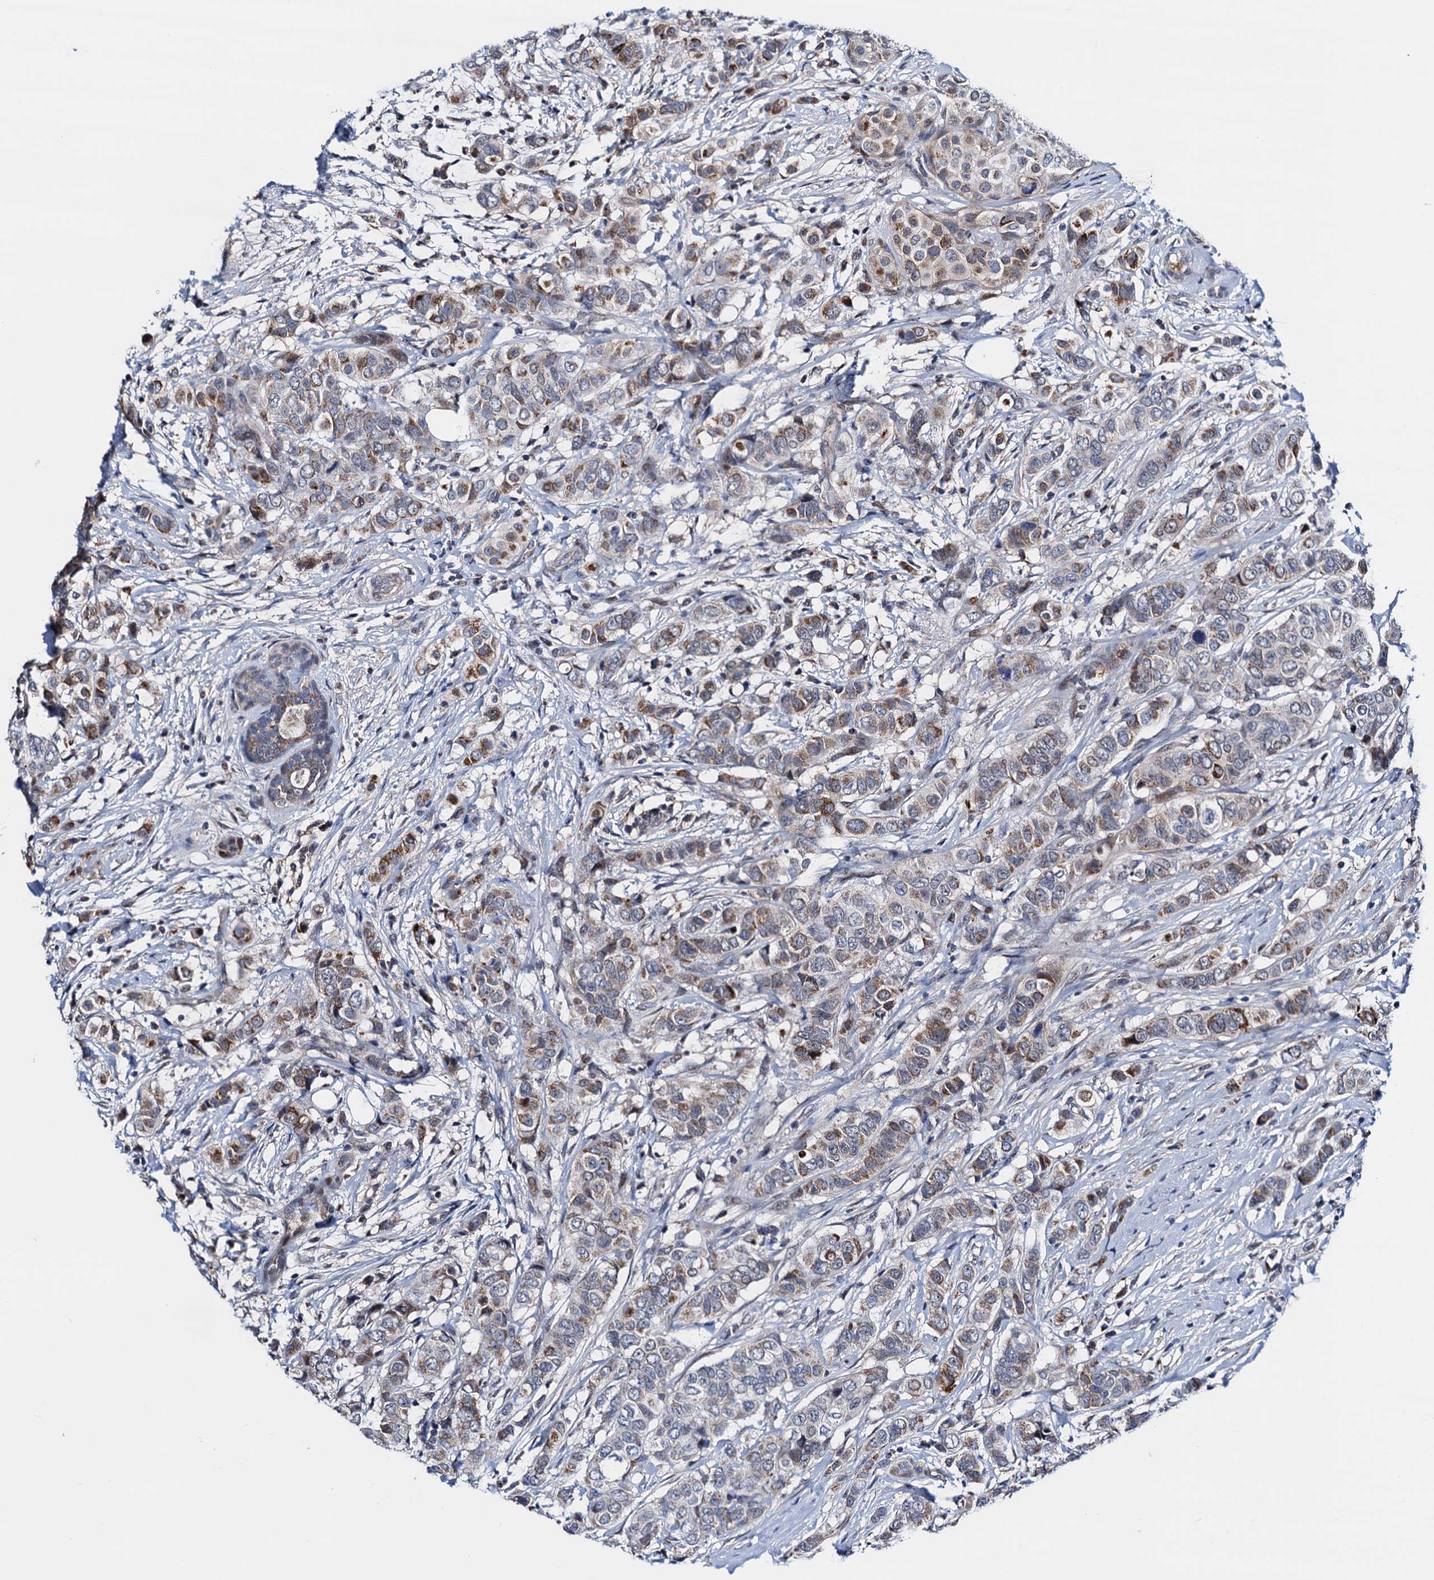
{"staining": {"intensity": "moderate", "quantity": "25%-75%", "location": "cytoplasmic/membranous"}, "tissue": "breast cancer", "cell_type": "Tumor cells", "image_type": "cancer", "snomed": [{"axis": "morphology", "description": "Lobular carcinoma"}, {"axis": "topography", "description": "Breast"}], "caption": "Protein expression analysis of breast lobular carcinoma demonstrates moderate cytoplasmic/membranous expression in approximately 25%-75% of tumor cells.", "gene": "COA4", "patient": {"sex": "female", "age": 51}}